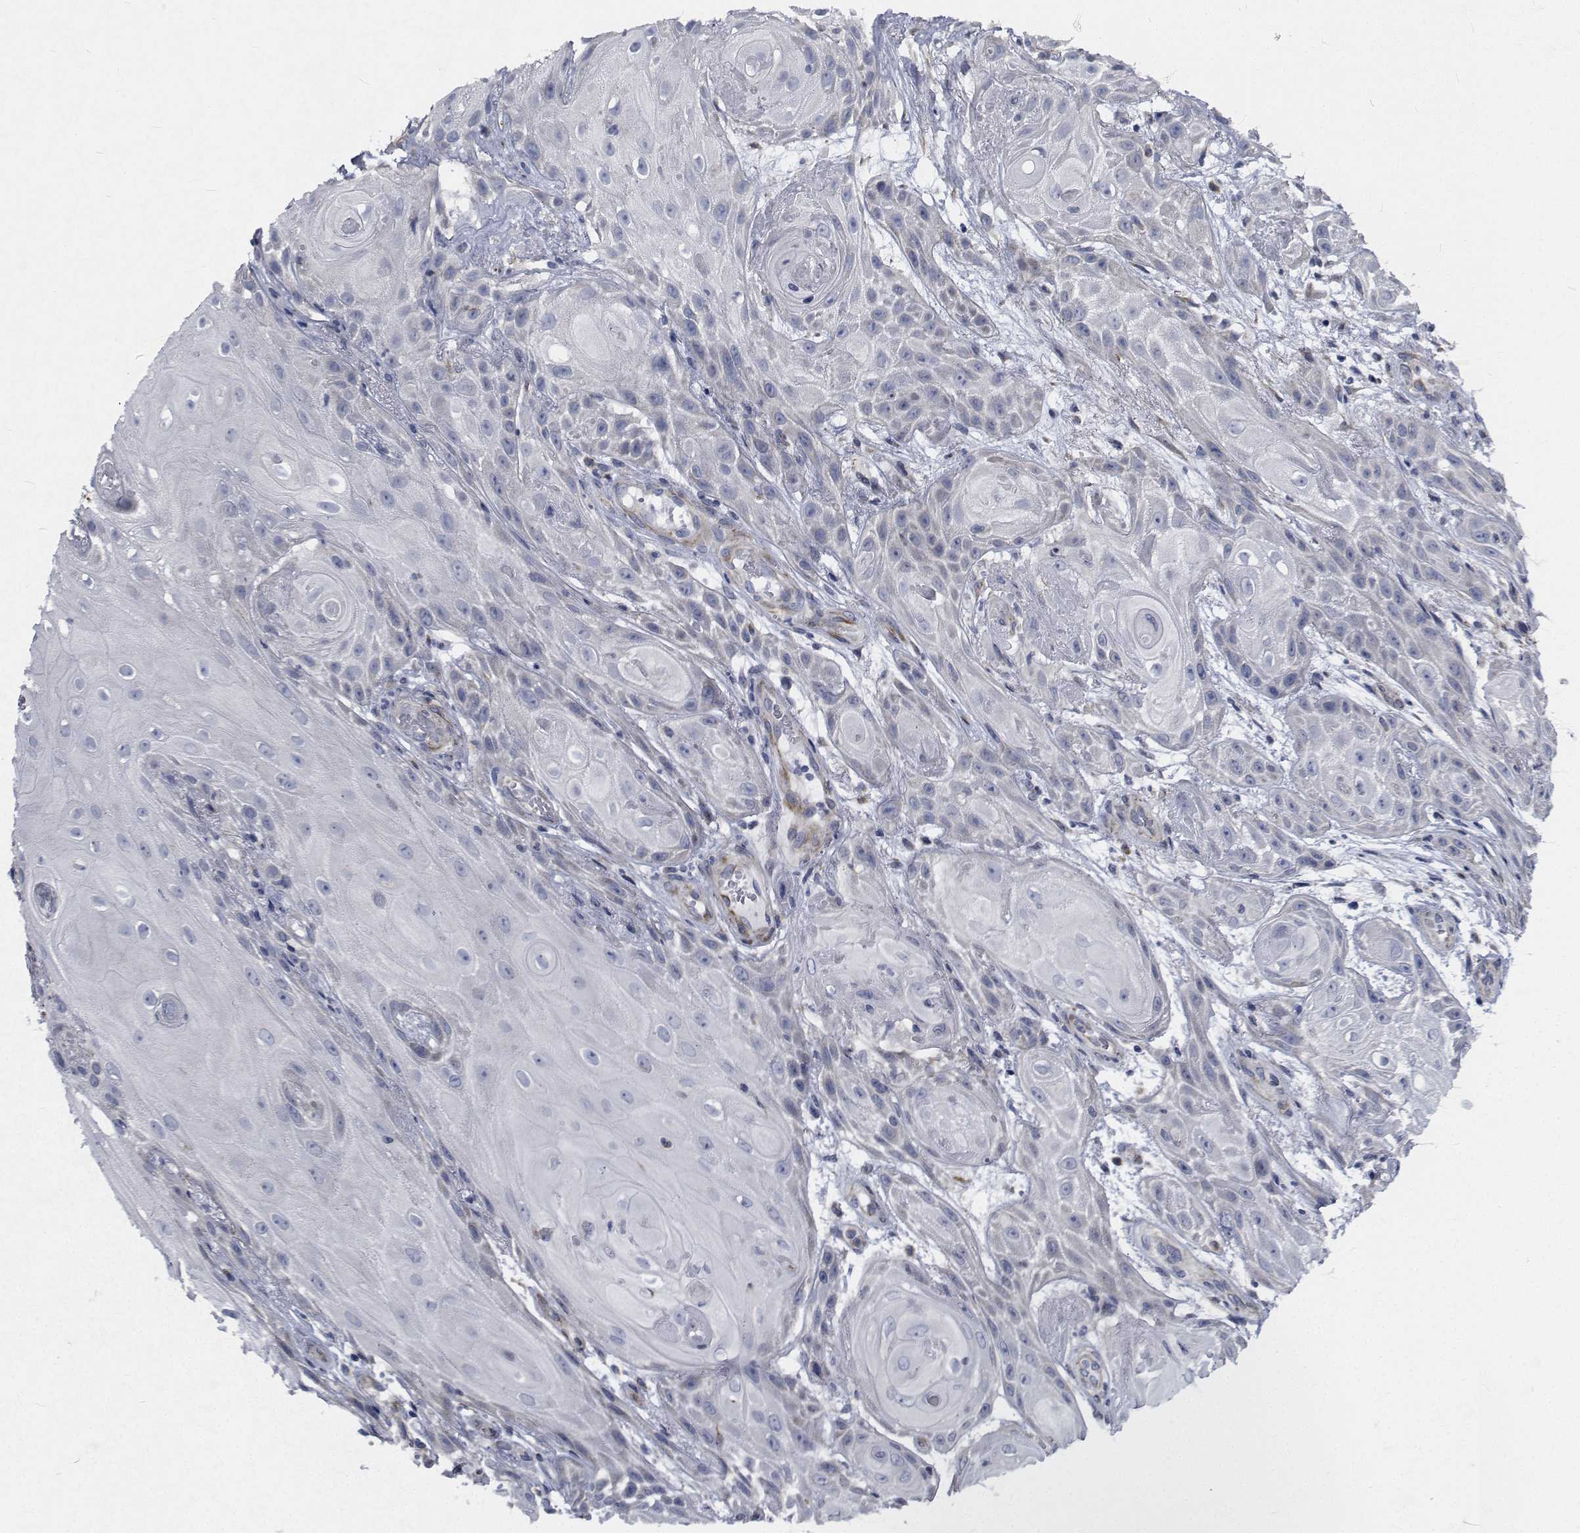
{"staining": {"intensity": "negative", "quantity": "none", "location": "none"}, "tissue": "skin cancer", "cell_type": "Tumor cells", "image_type": "cancer", "snomed": [{"axis": "morphology", "description": "Squamous cell carcinoma, NOS"}, {"axis": "topography", "description": "Skin"}], "caption": "This is an IHC photomicrograph of skin squamous cell carcinoma. There is no staining in tumor cells.", "gene": "TTBK1", "patient": {"sex": "male", "age": 62}}